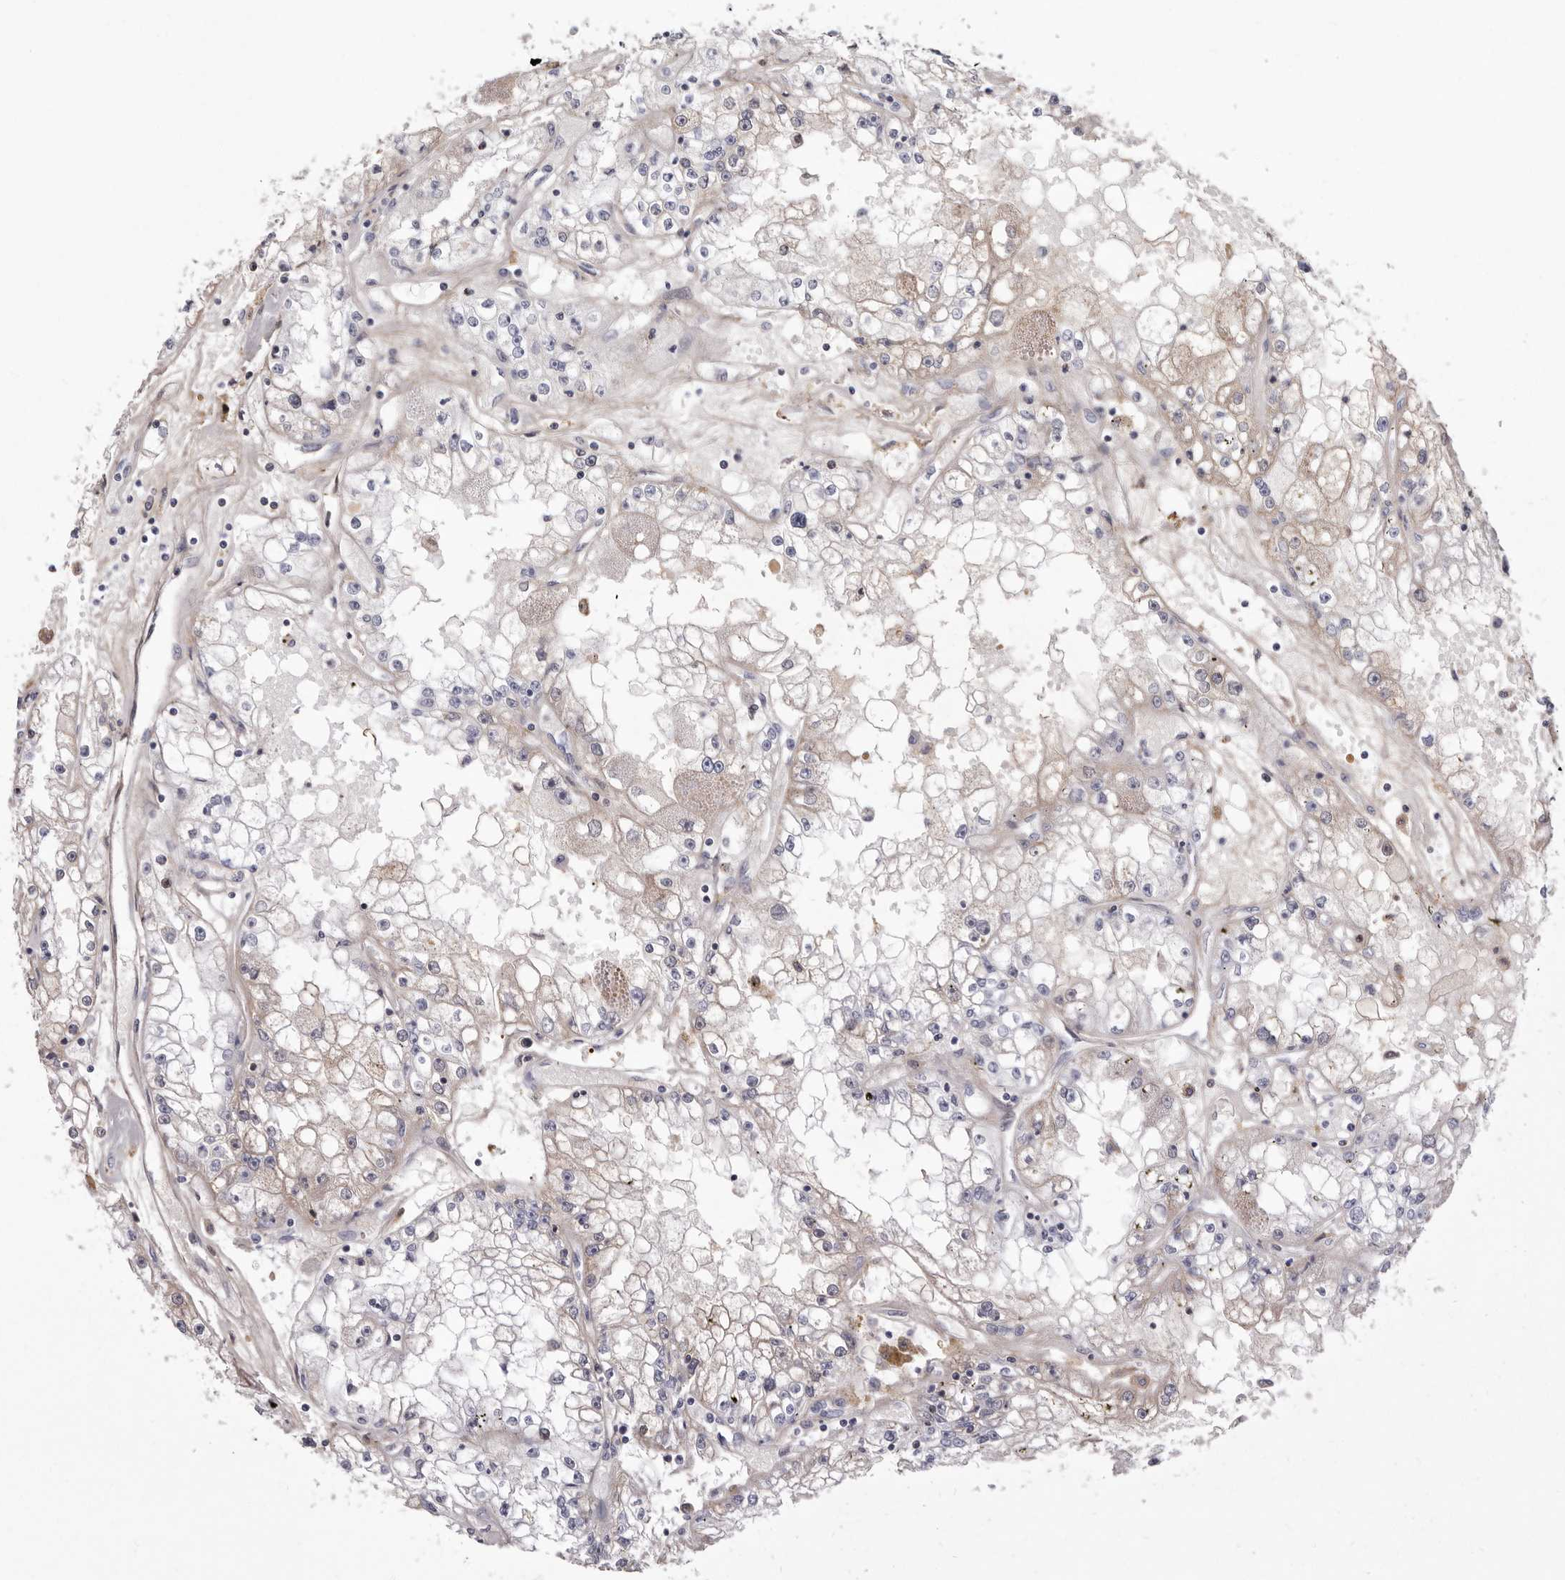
{"staining": {"intensity": "negative", "quantity": "none", "location": "none"}, "tissue": "renal cancer", "cell_type": "Tumor cells", "image_type": "cancer", "snomed": [{"axis": "morphology", "description": "Adenocarcinoma, NOS"}, {"axis": "topography", "description": "Kidney"}], "caption": "This micrograph is of renal cancer (adenocarcinoma) stained with immunohistochemistry (IHC) to label a protein in brown with the nuclei are counter-stained blue. There is no expression in tumor cells.", "gene": "NUBPL", "patient": {"sex": "male", "age": 56}}